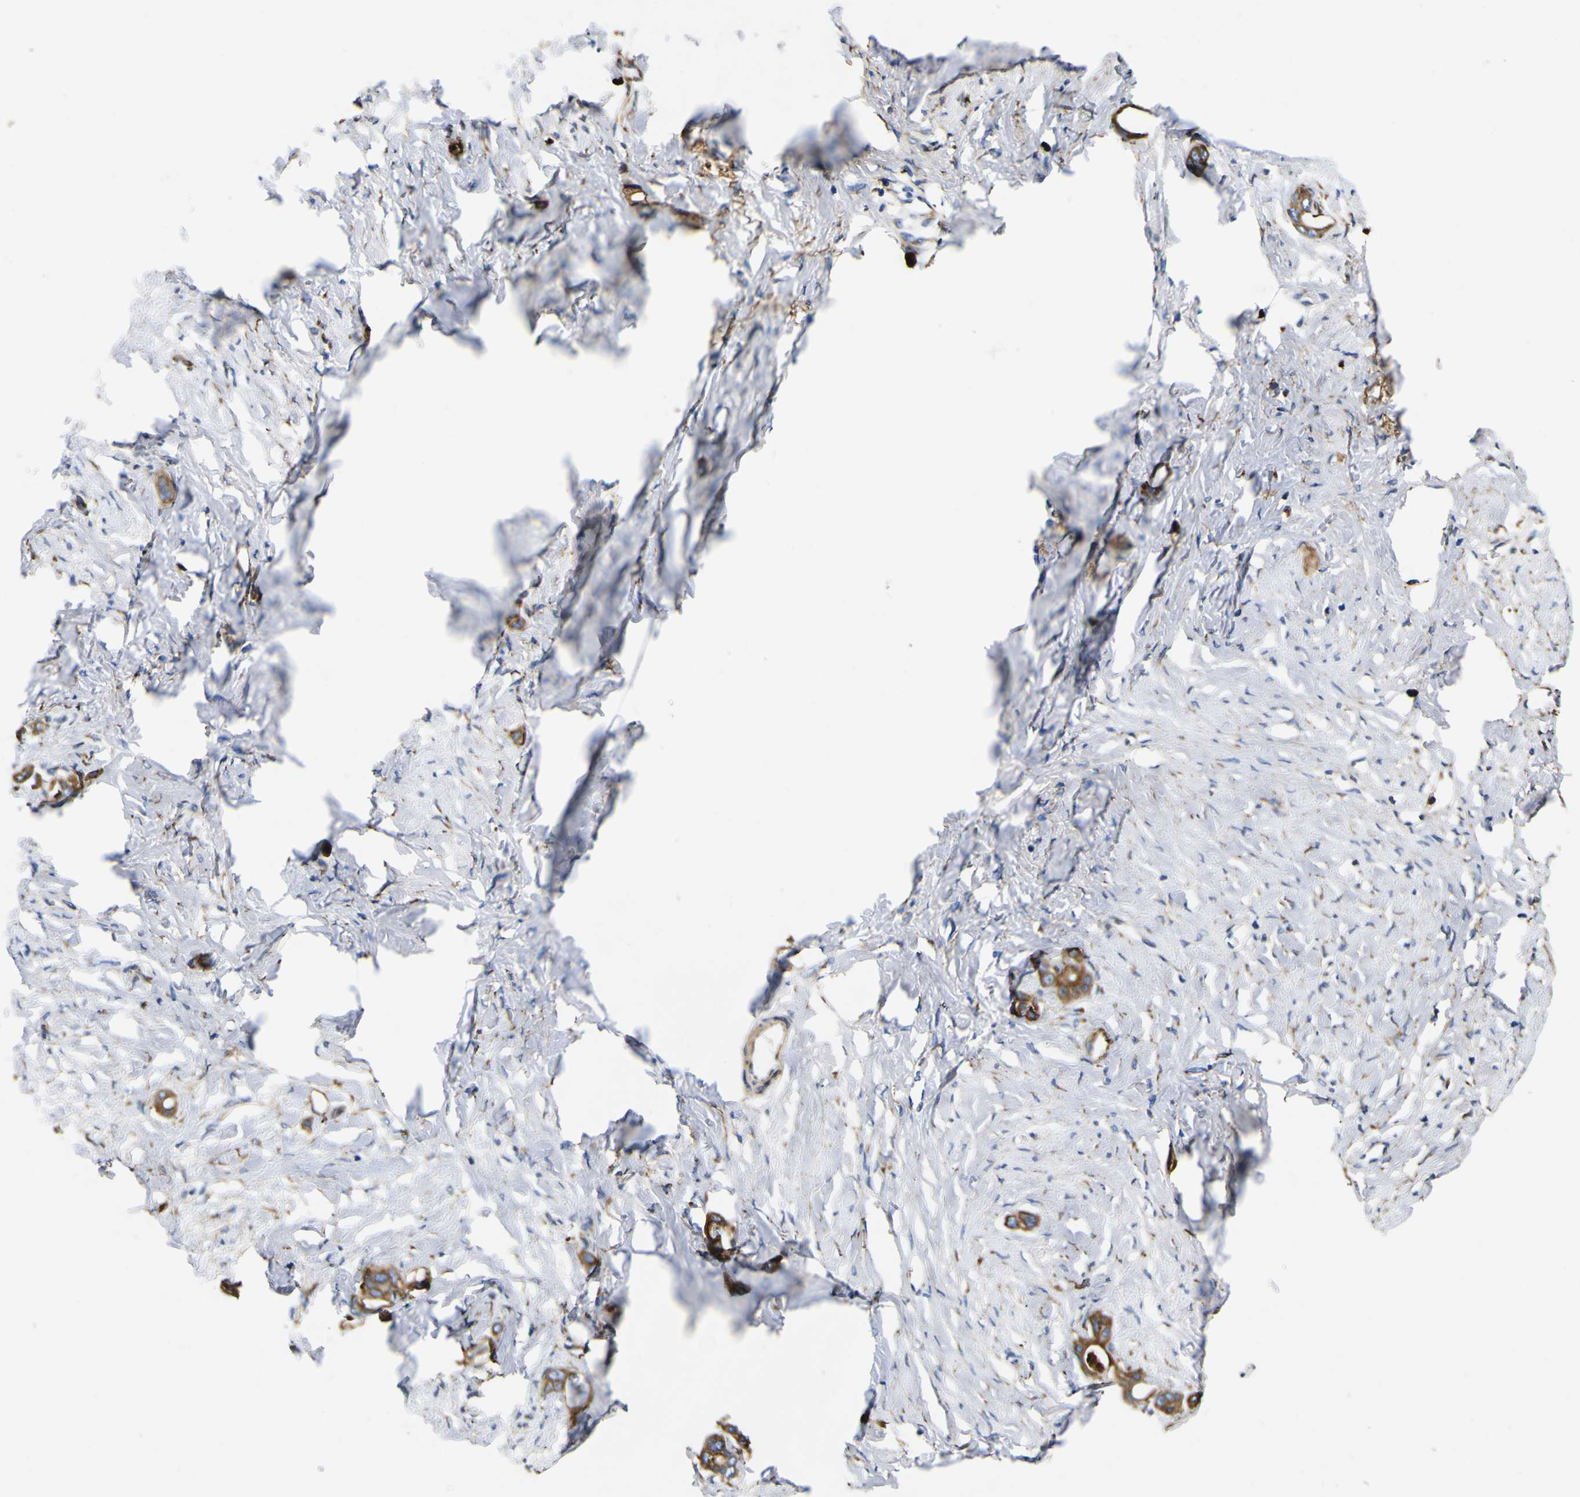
{"staining": {"intensity": "moderate", "quantity": ">75%", "location": "cytoplasmic/membranous"}, "tissue": "stomach cancer", "cell_type": "Tumor cells", "image_type": "cancer", "snomed": [{"axis": "morphology", "description": "Adenocarcinoma, NOS"}, {"axis": "topography", "description": "Stomach"}], "caption": "Immunohistochemistry (DAB) staining of human adenocarcinoma (stomach) exhibits moderate cytoplasmic/membranous protein staining in approximately >75% of tumor cells.", "gene": "SCD", "patient": {"sex": "female", "age": 75}}